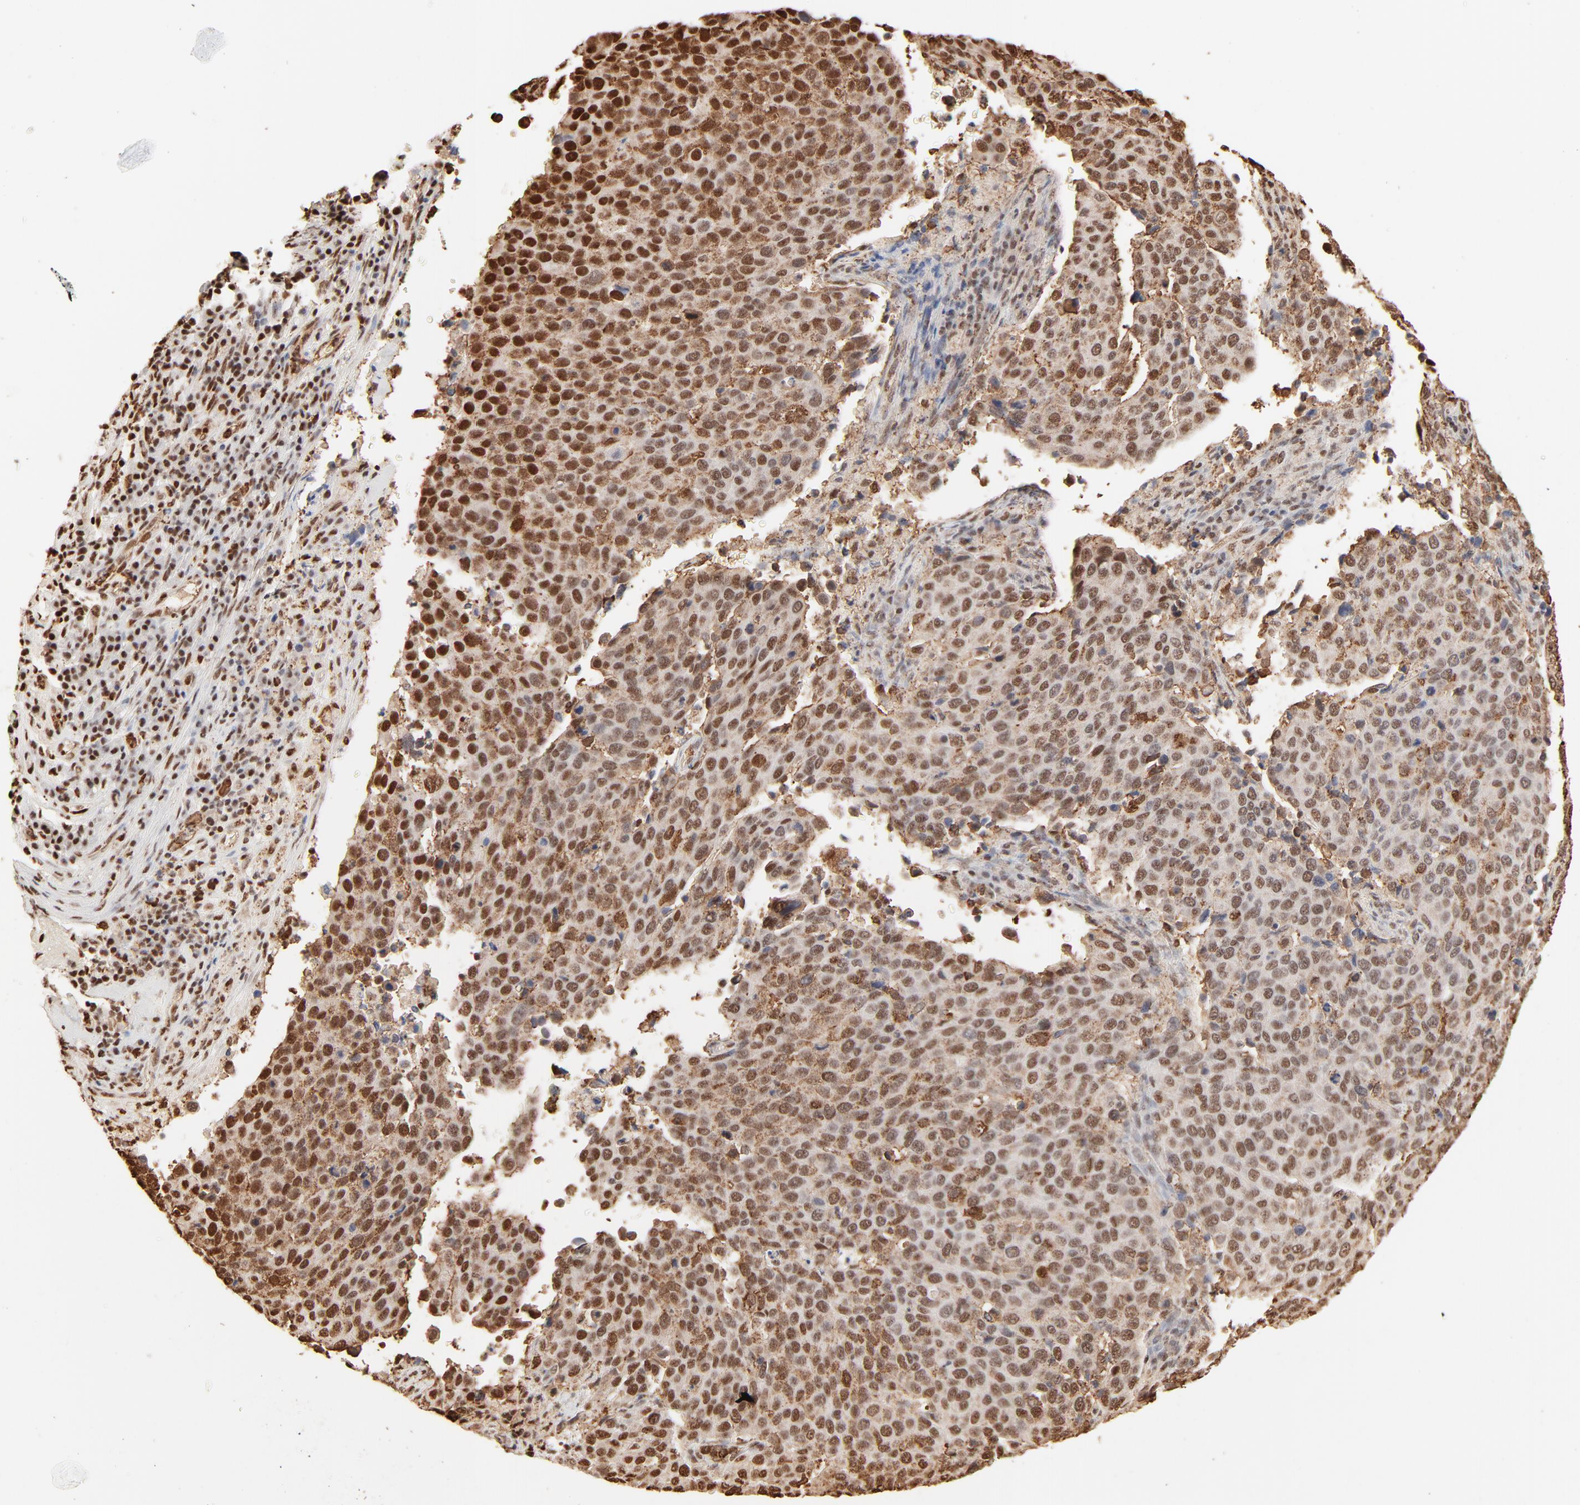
{"staining": {"intensity": "strong", "quantity": ">75%", "location": "nuclear"}, "tissue": "cervical cancer", "cell_type": "Tumor cells", "image_type": "cancer", "snomed": [{"axis": "morphology", "description": "Squamous cell carcinoma, NOS"}, {"axis": "topography", "description": "Cervix"}], "caption": "IHC of squamous cell carcinoma (cervical) demonstrates high levels of strong nuclear positivity in approximately >75% of tumor cells.", "gene": "FAM50A", "patient": {"sex": "female", "age": 54}}